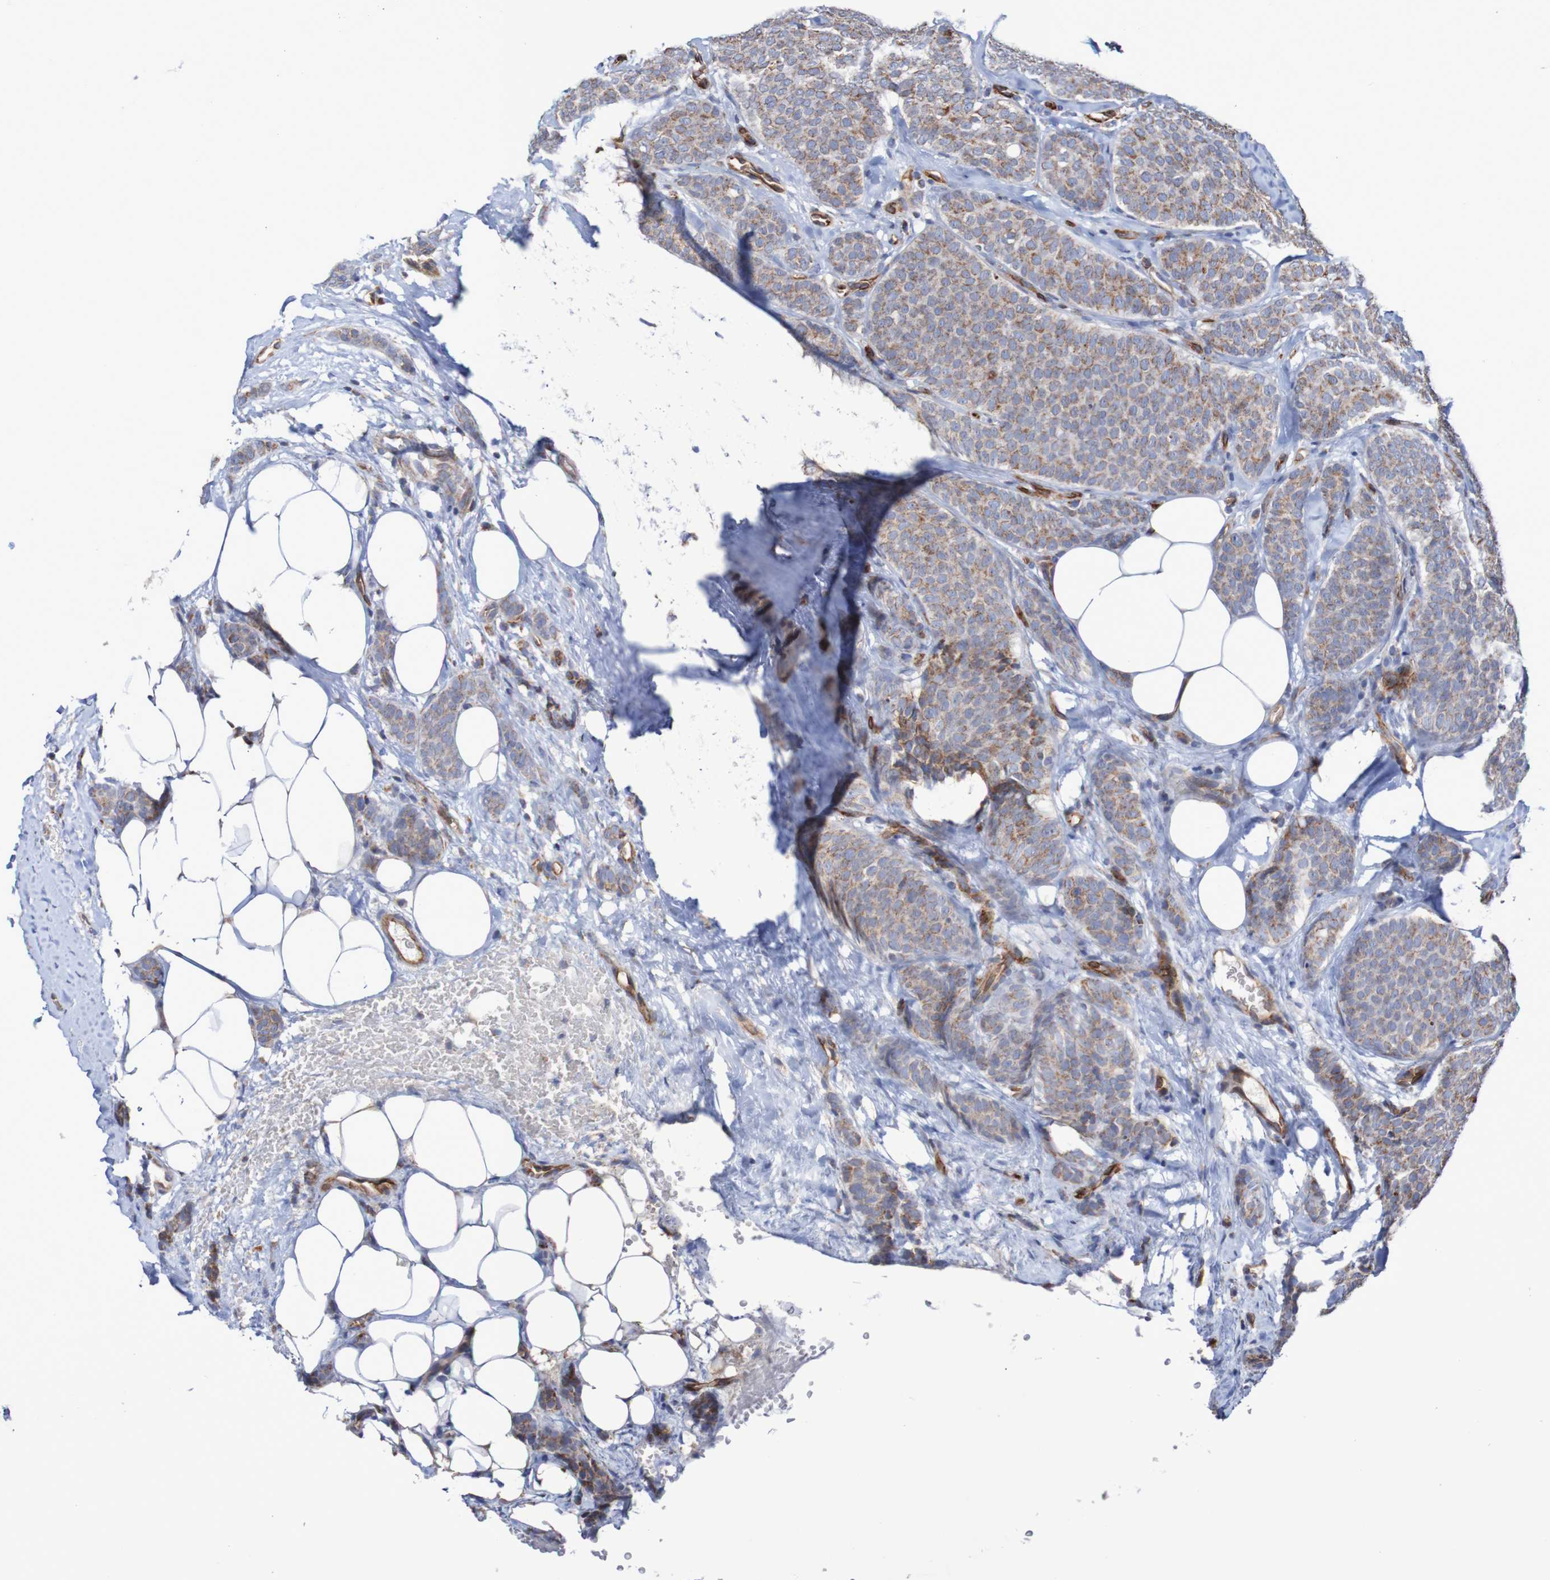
{"staining": {"intensity": "moderate", "quantity": ">75%", "location": "cytoplasmic/membranous"}, "tissue": "breast cancer", "cell_type": "Tumor cells", "image_type": "cancer", "snomed": [{"axis": "morphology", "description": "Lobular carcinoma"}, {"axis": "topography", "description": "Skin"}, {"axis": "topography", "description": "Breast"}], "caption": "Protein expression analysis of human breast lobular carcinoma reveals moderate cytoplasmic/membranous expression in approximately >75% of tumor cells. (DAB IHC with brightfield microscopy, high magnification).", "gene": "MMEL1", "patient": {"sex": "female", "age": 46}}